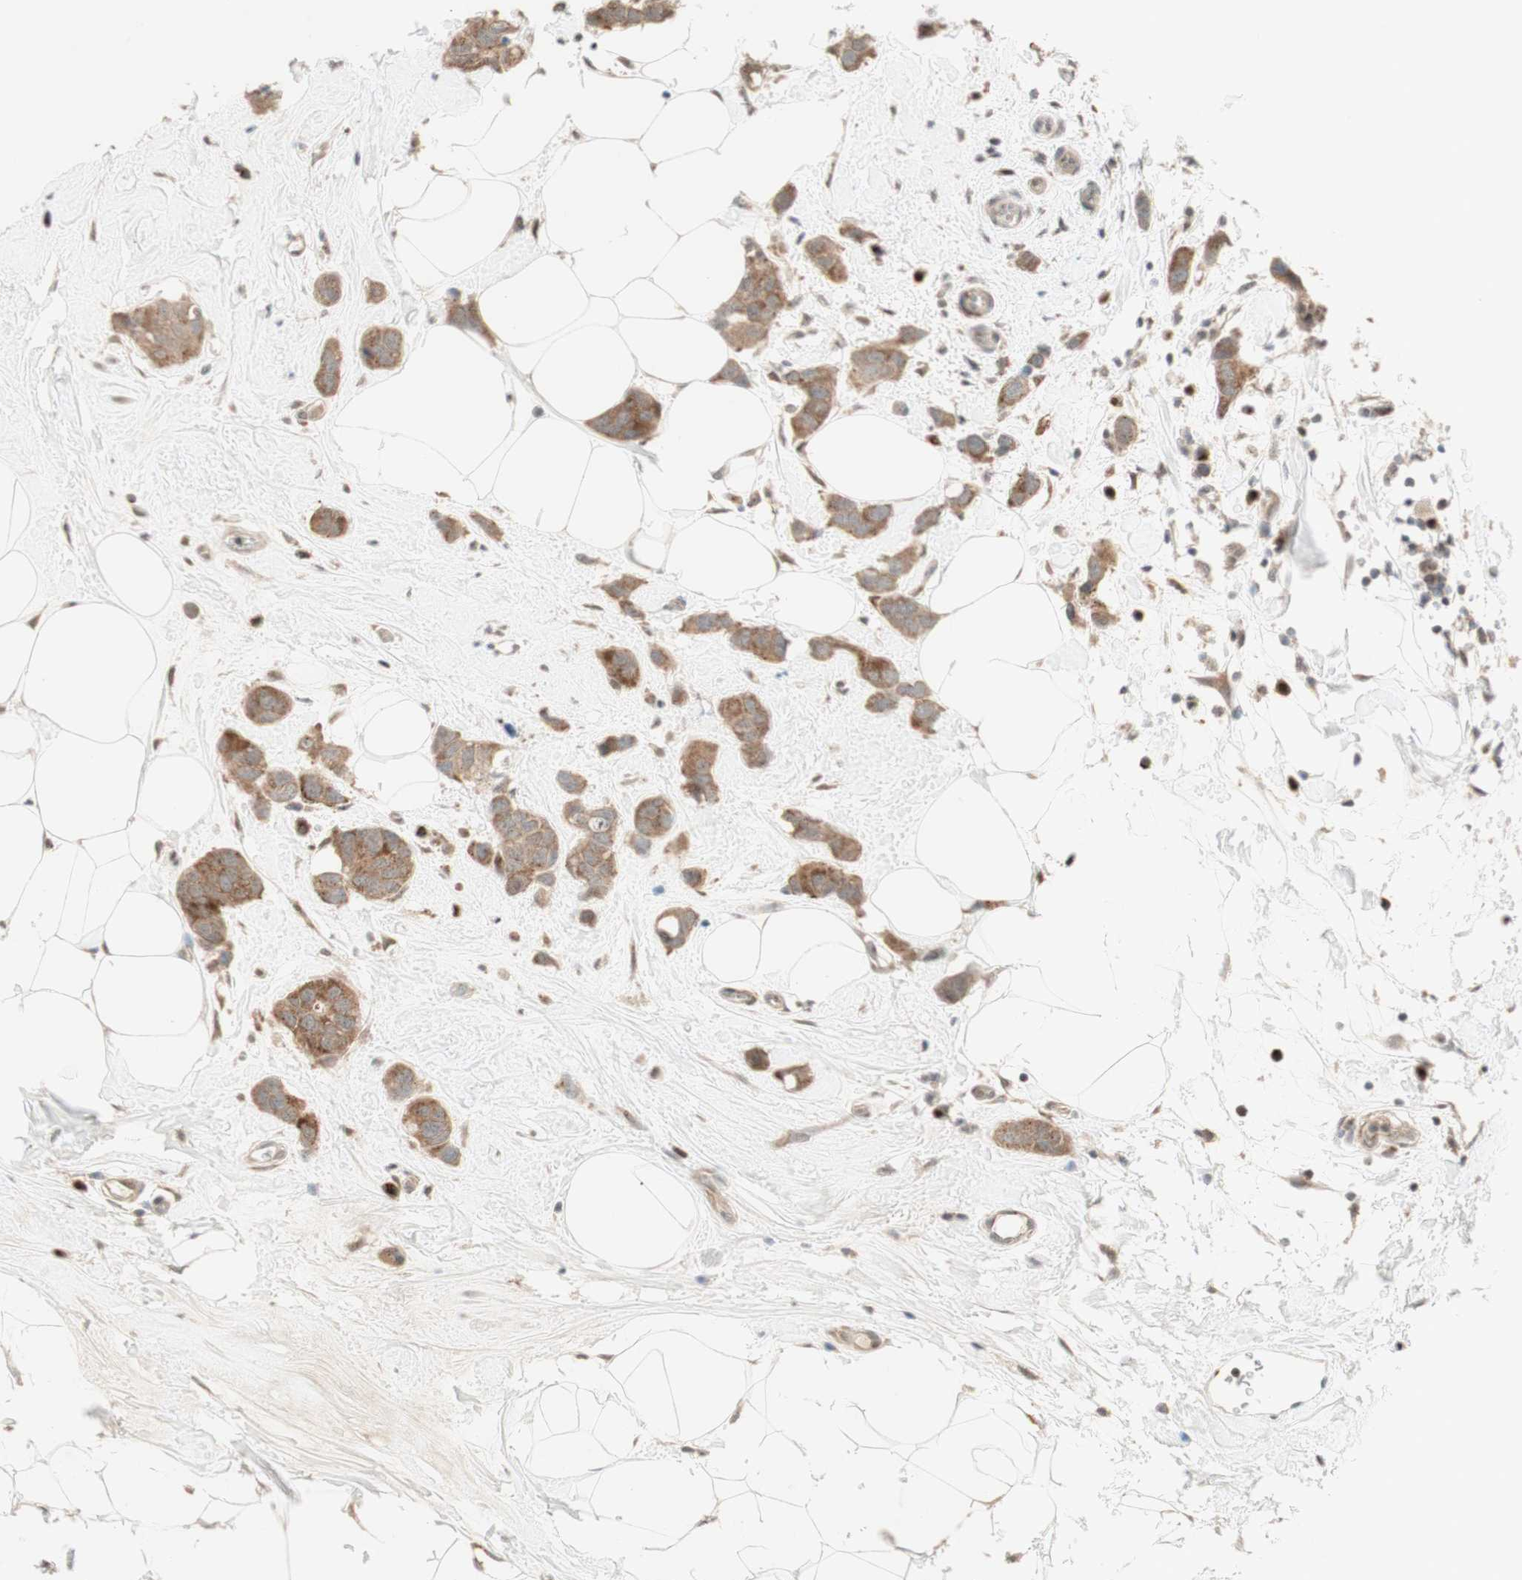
{"staining": {"intensity": "moderate", "quantity": ">75%", "location": "cytoplasmic/membranous"}, "tissue": "breast cancer", "cell_type": "Tumor cells", "image_type": "cancer", "snomed": [{"axis": "morphology", "description": "Normal tissue, NOS"}, {"axis": "morphology", "description": "Duct carcinoma"}, {"axis": "topography", "description": "Breast"}], "caption": "Immunohistochemistry (IHC) (DAB (3,3'-diaminobenzidine)) staining of breast invasive ductal carcinoma exhibits moderate cytoplasmic/membranous protein expression in about >75% of tumor cells.", "gene": "CYLD", "patient": {"sex": "female", "age": 50}}